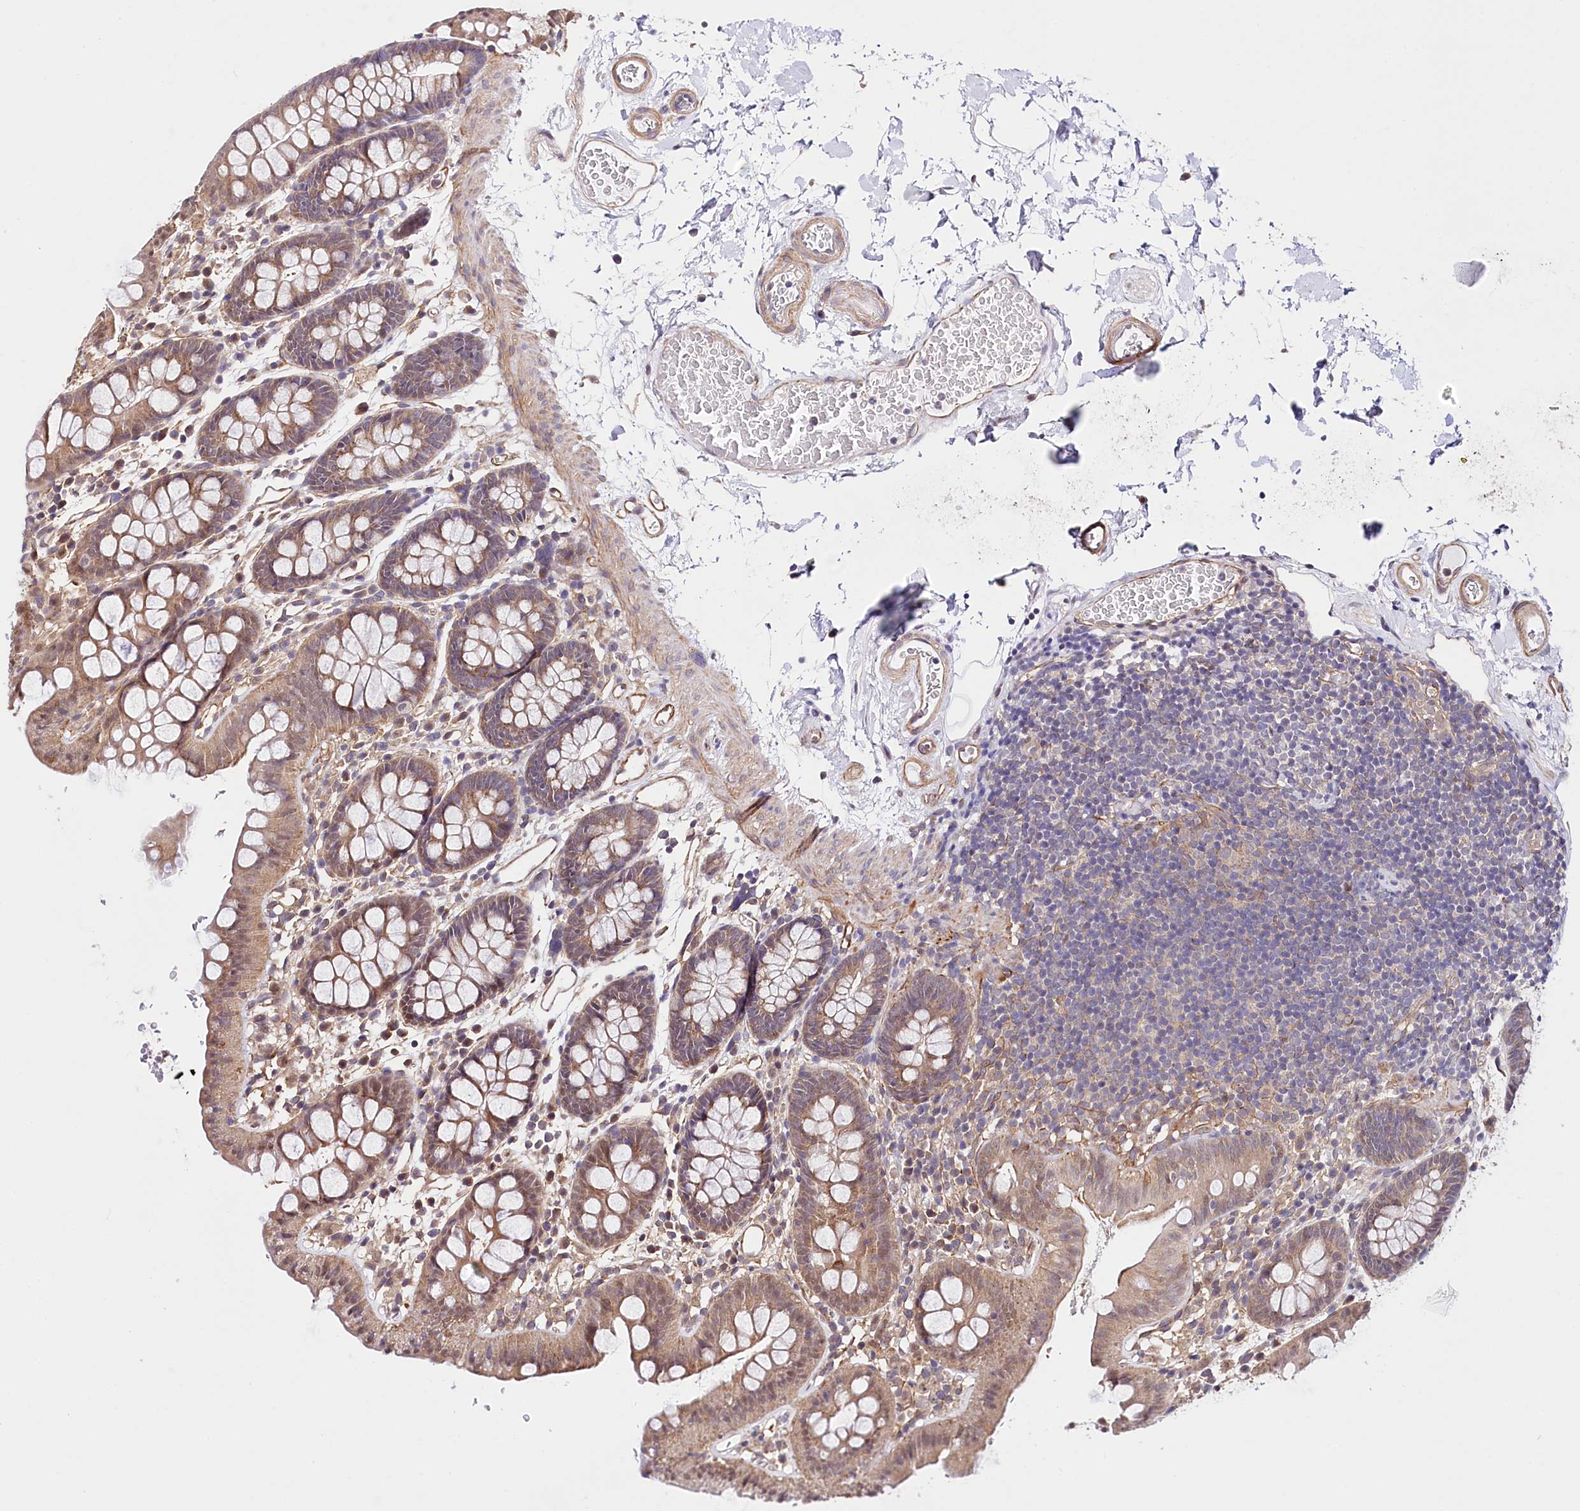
{"staining": {"intensity": "strong", "quantity": ">75%", "location": "cytoplasmic/membranous"}, "tissue": "colon", "cell_type": "Endothelial cells", "image_type": "normal", "snomed": [{"axis": "morphology", "description": "Normal tissue, NOS"}, {"axis": "topography", "description": "Colon"}], "caption": "Endothelial cells reveal high levels of strong cytoplasmic/membranous positivity in approximately >75% of cells in normal human colon.", "gene": "PPP2R5B", "patient": {"sex": "male", "age": 75}}